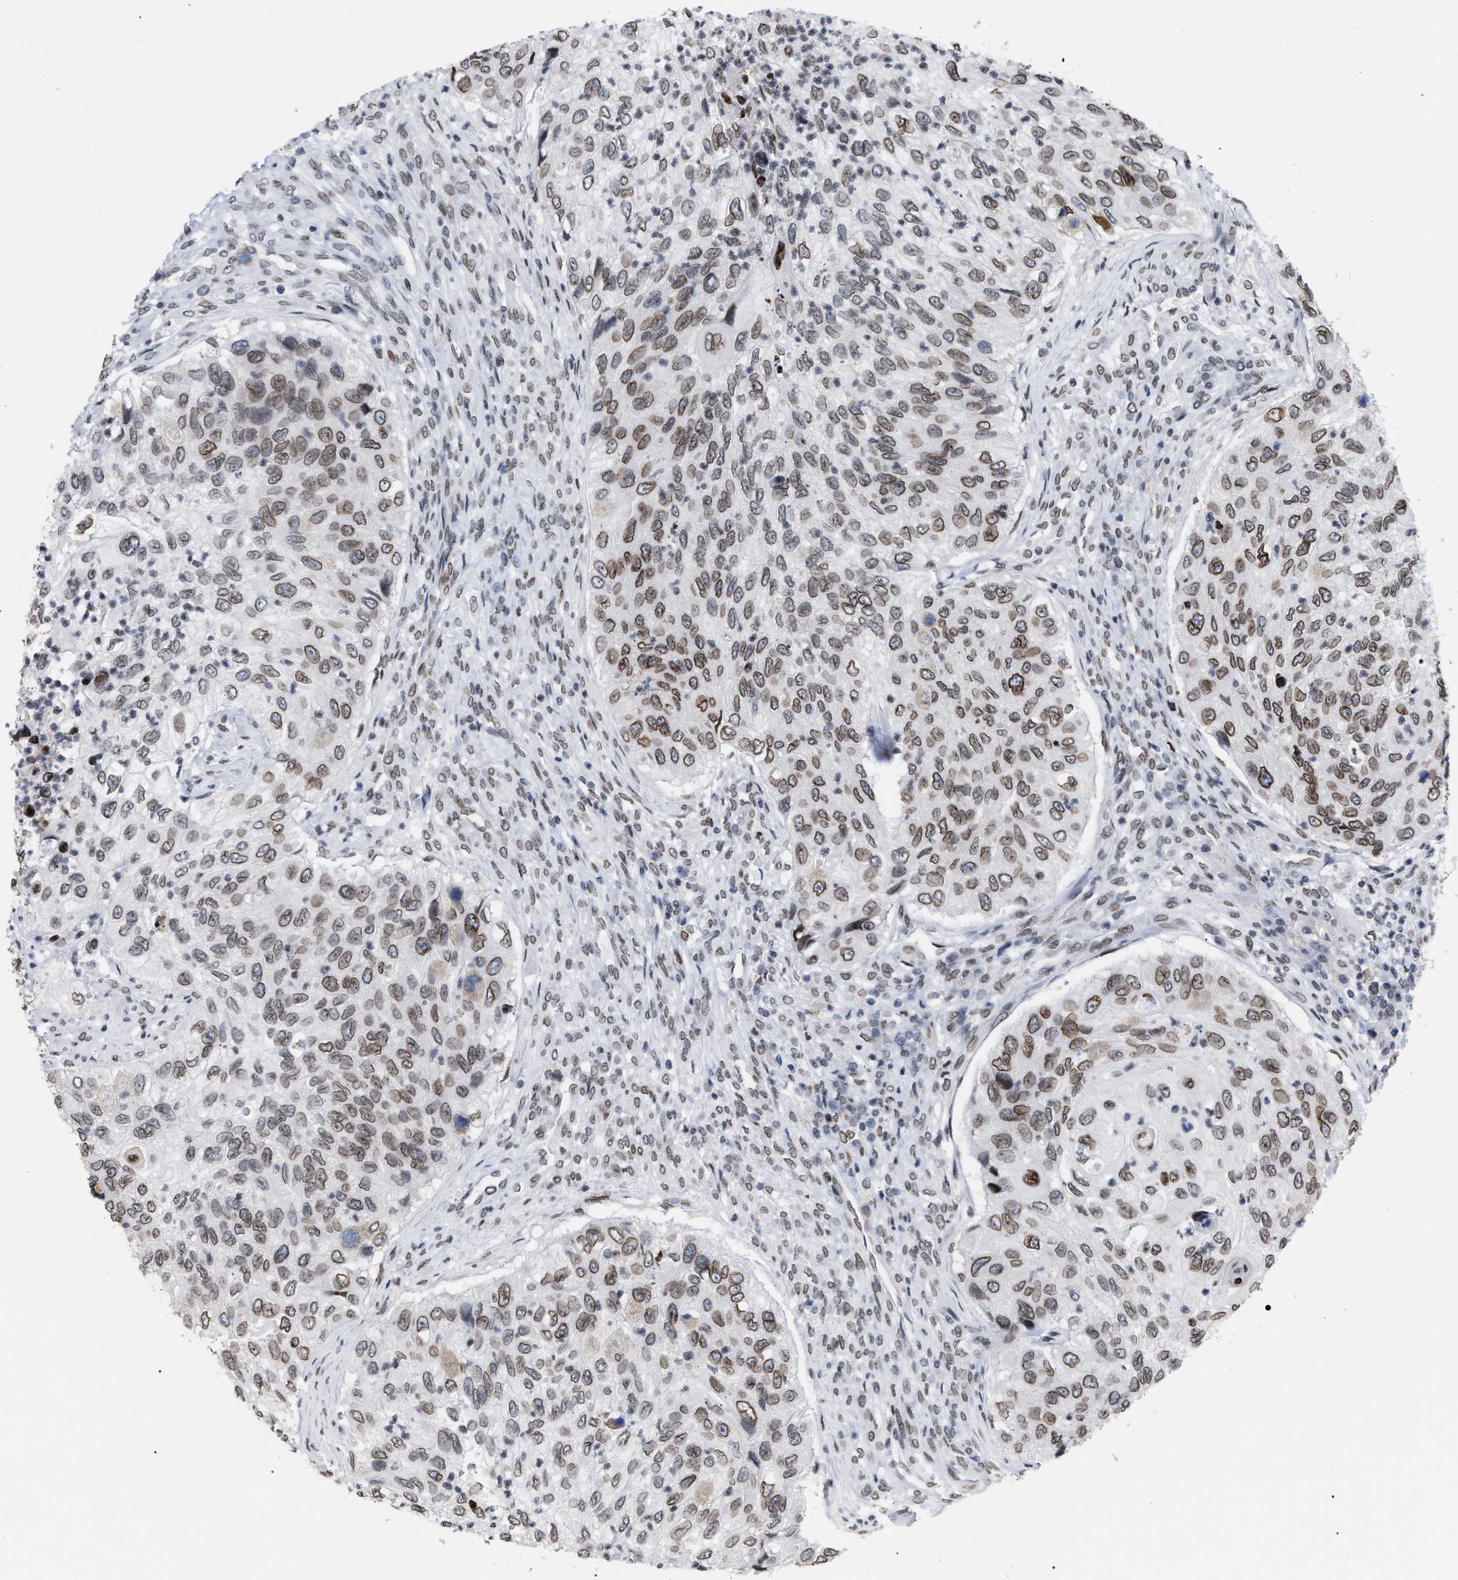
{"staining": {"intensity": "moderate", "quantity": ">75%", "location": "cytoplasmic/membranous,nuclear"}, "tissue": "urothelial cancer", "cell_type": "Tumor cells", "image_type": "cancer", "snomed": [{"axis": "morphology", "description": "Urothelial carcinoma, High grade"}, {"axis": "topography", "description": "Urinary bladder"}], "caption": "This is a photomicrograph of immunohistochemistry (IHC) staining of high-grade urothelial carcinoma, which shows moderate staining in the cytoplasmic/membranous and nuclear of tumor cells.", "gene": "TPR", "patient": {"sex": "female", "age": 60}}